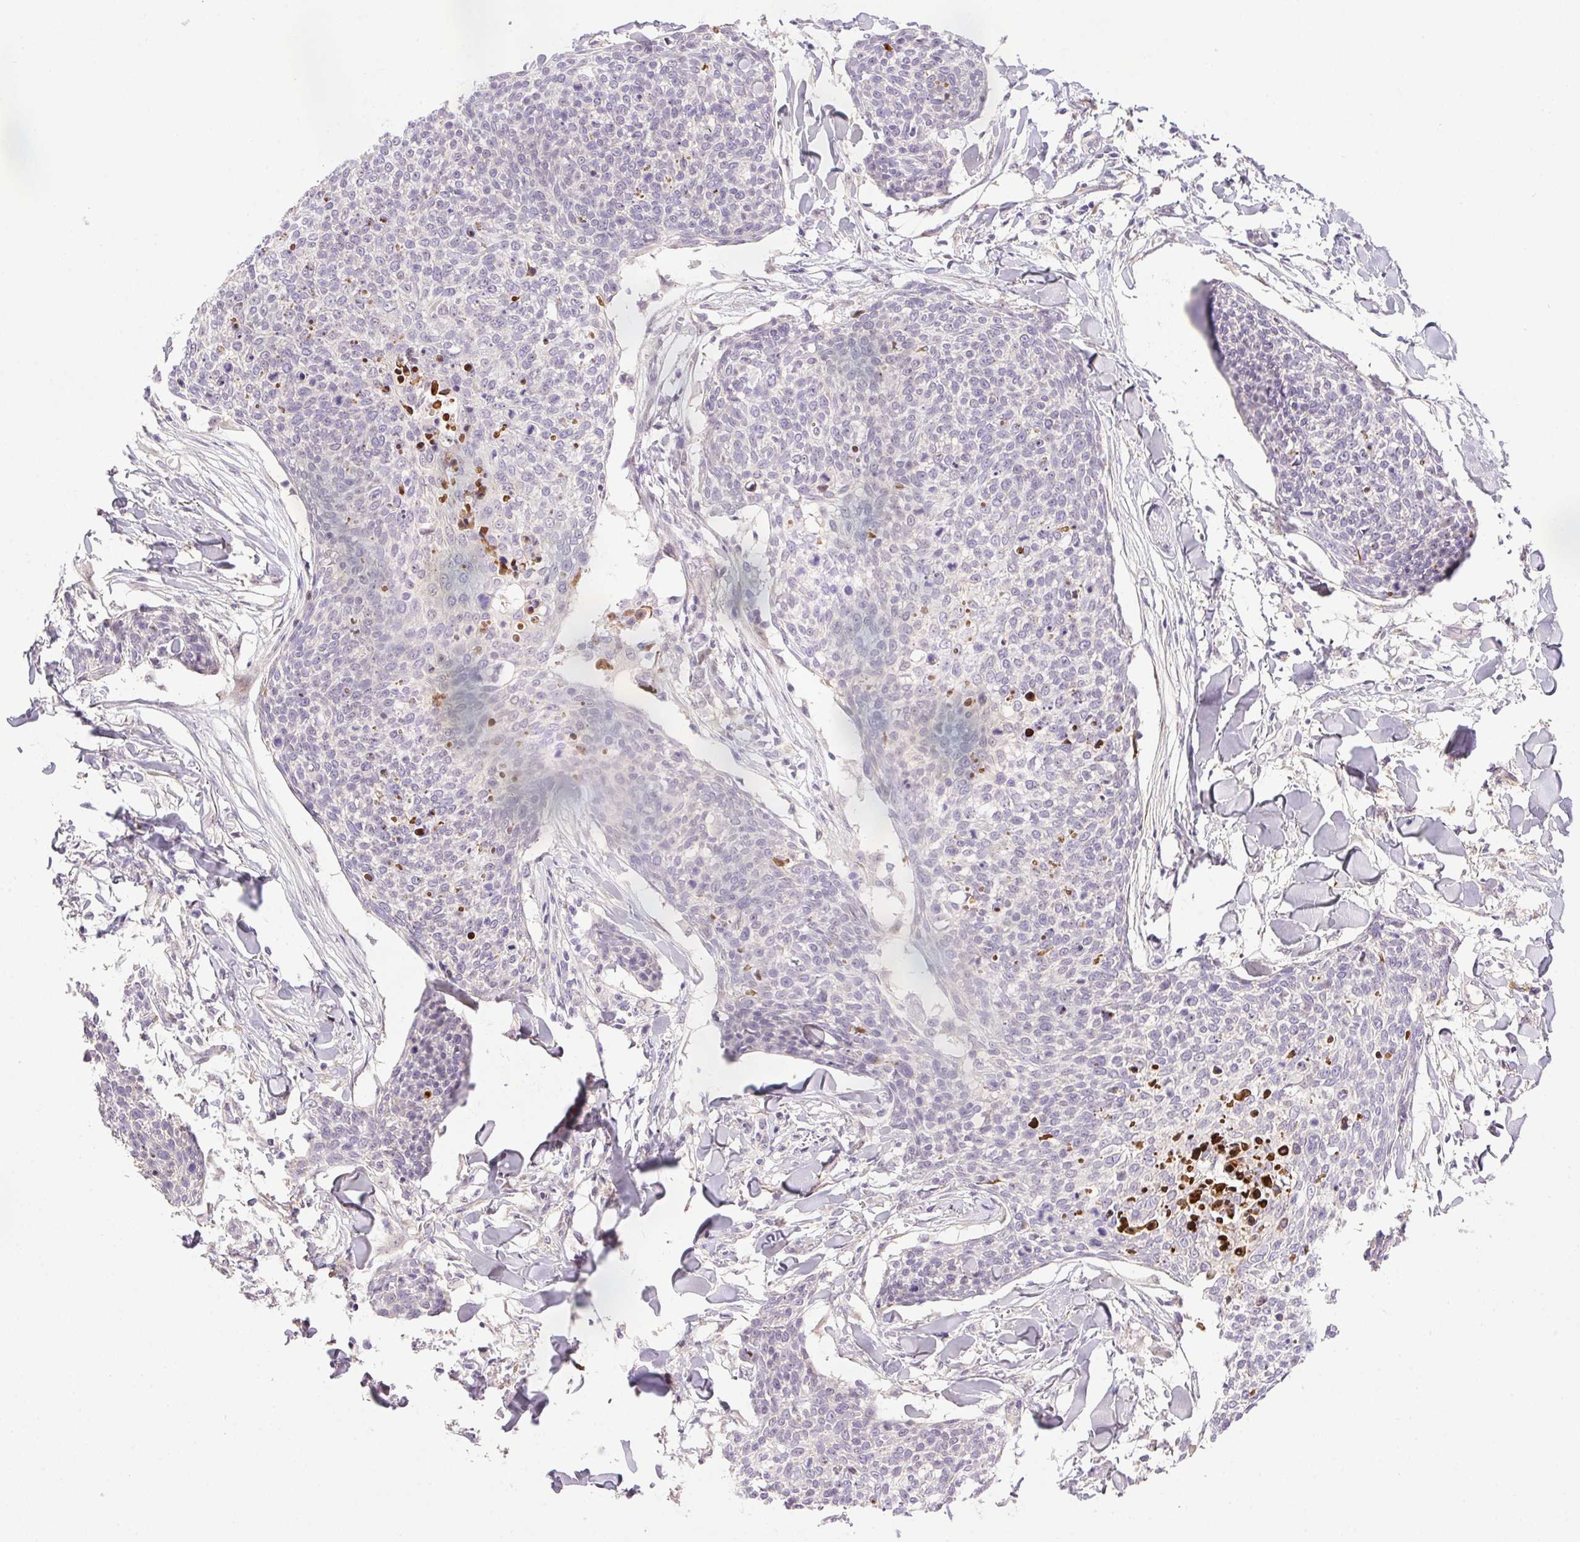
{"staining": {"intensity": "negative", "quantity": "none", "location": "none"}, "tissue": "skin cancer", "cell_type": "Tumor cells", "image_type": "cancer", "snomed": [{"axis": "morphology", "description": "Squamous cell carcinoma, NOS"}, {"axis": "topography", "description": "Skin"}, {"axis": "topography", "description": "Vulva"}], "caption": "Immunohistochemistry (IHC) image of human skin cancer stained for a protein (brown), which exhibits no staining in tumor cells.", "gene": "LRRTM1", "patient": {"sex": "female", "age": 75}}